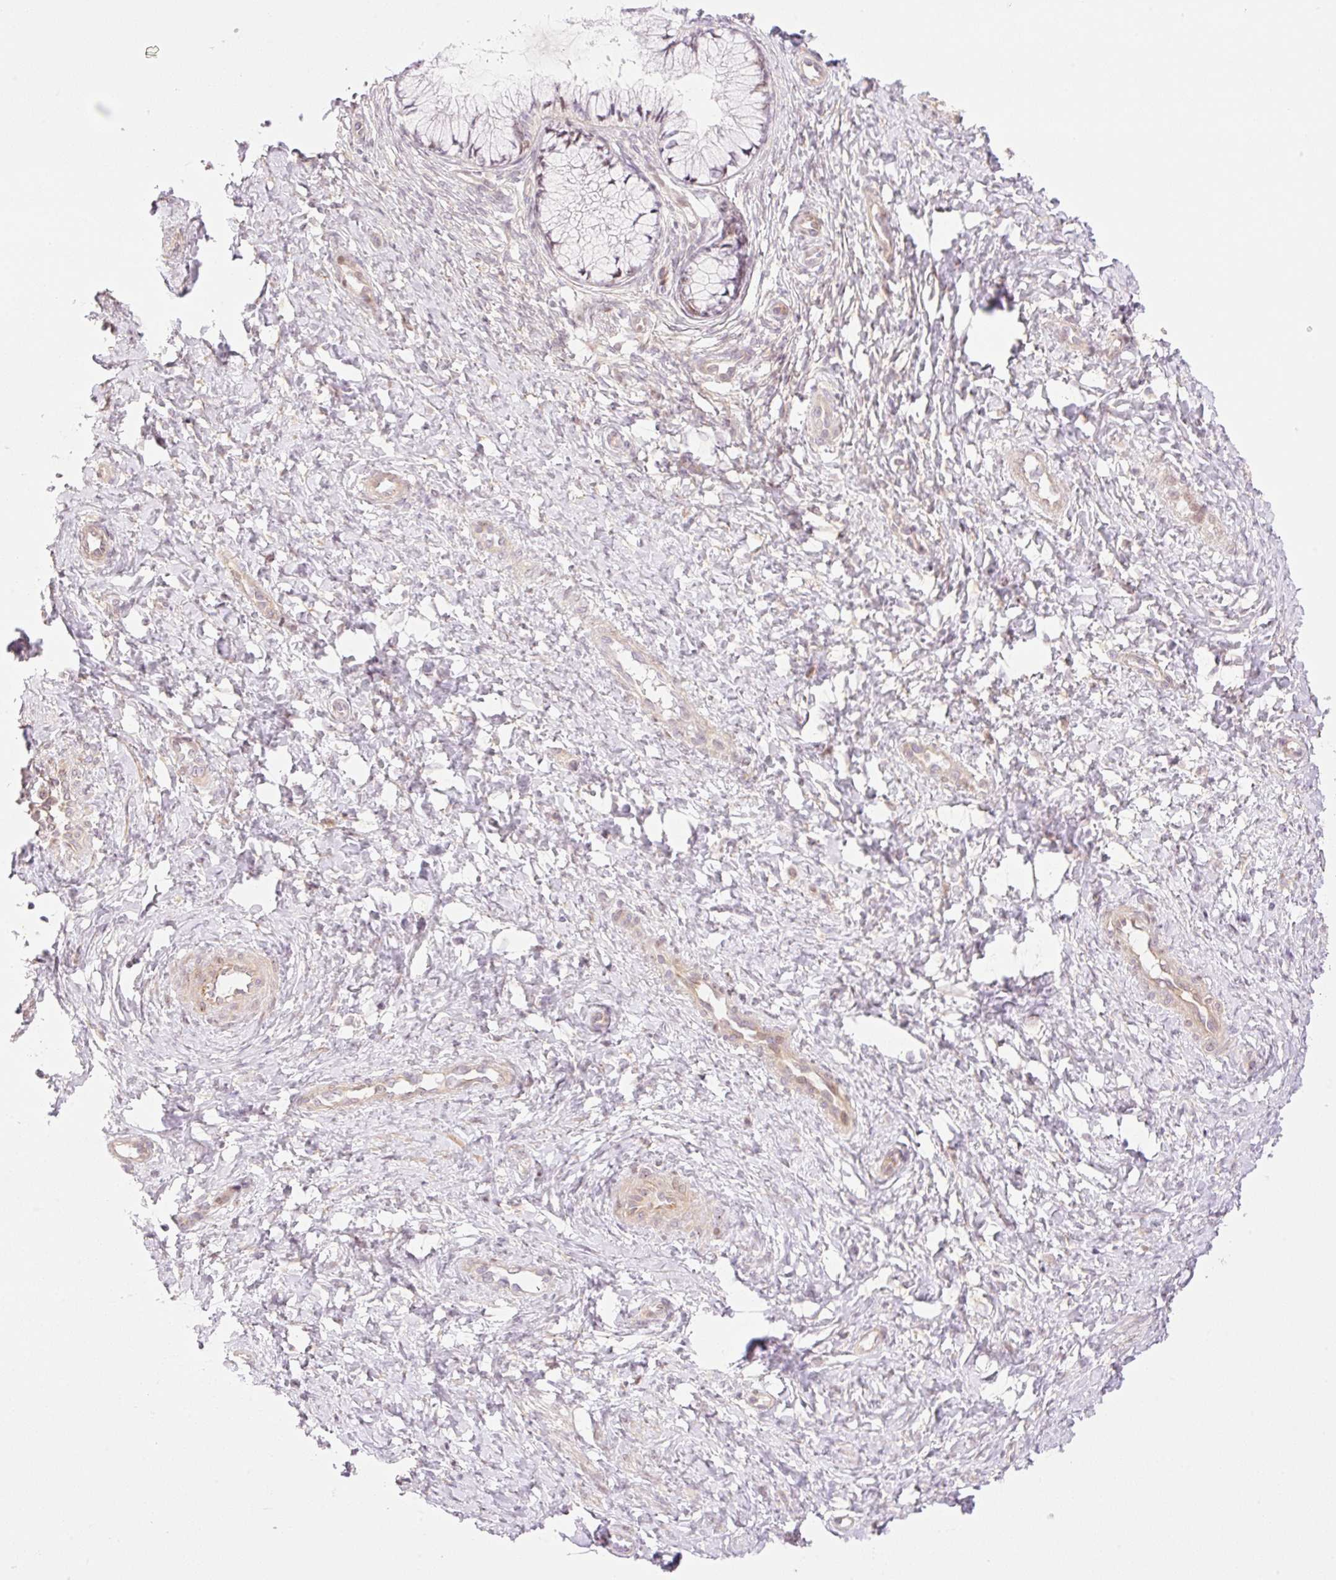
{"staining": {"intensity": "negative", "quantity": "none", "location": "none"}, "tissue": "cervix", "cell_type": "Glandular cells", "image_type": "normal", "snomed": [{"axis": "morphology", "description": "Normal tissue, NOS"}, {"axis": "topography", "description": "Cervix"}], "caption": "Immunohistochemical staining of benign cervix reveals no significant expression in glandular cells.", "gene": "ZNF394", "patient": {"sex": "female", "age": 37}}